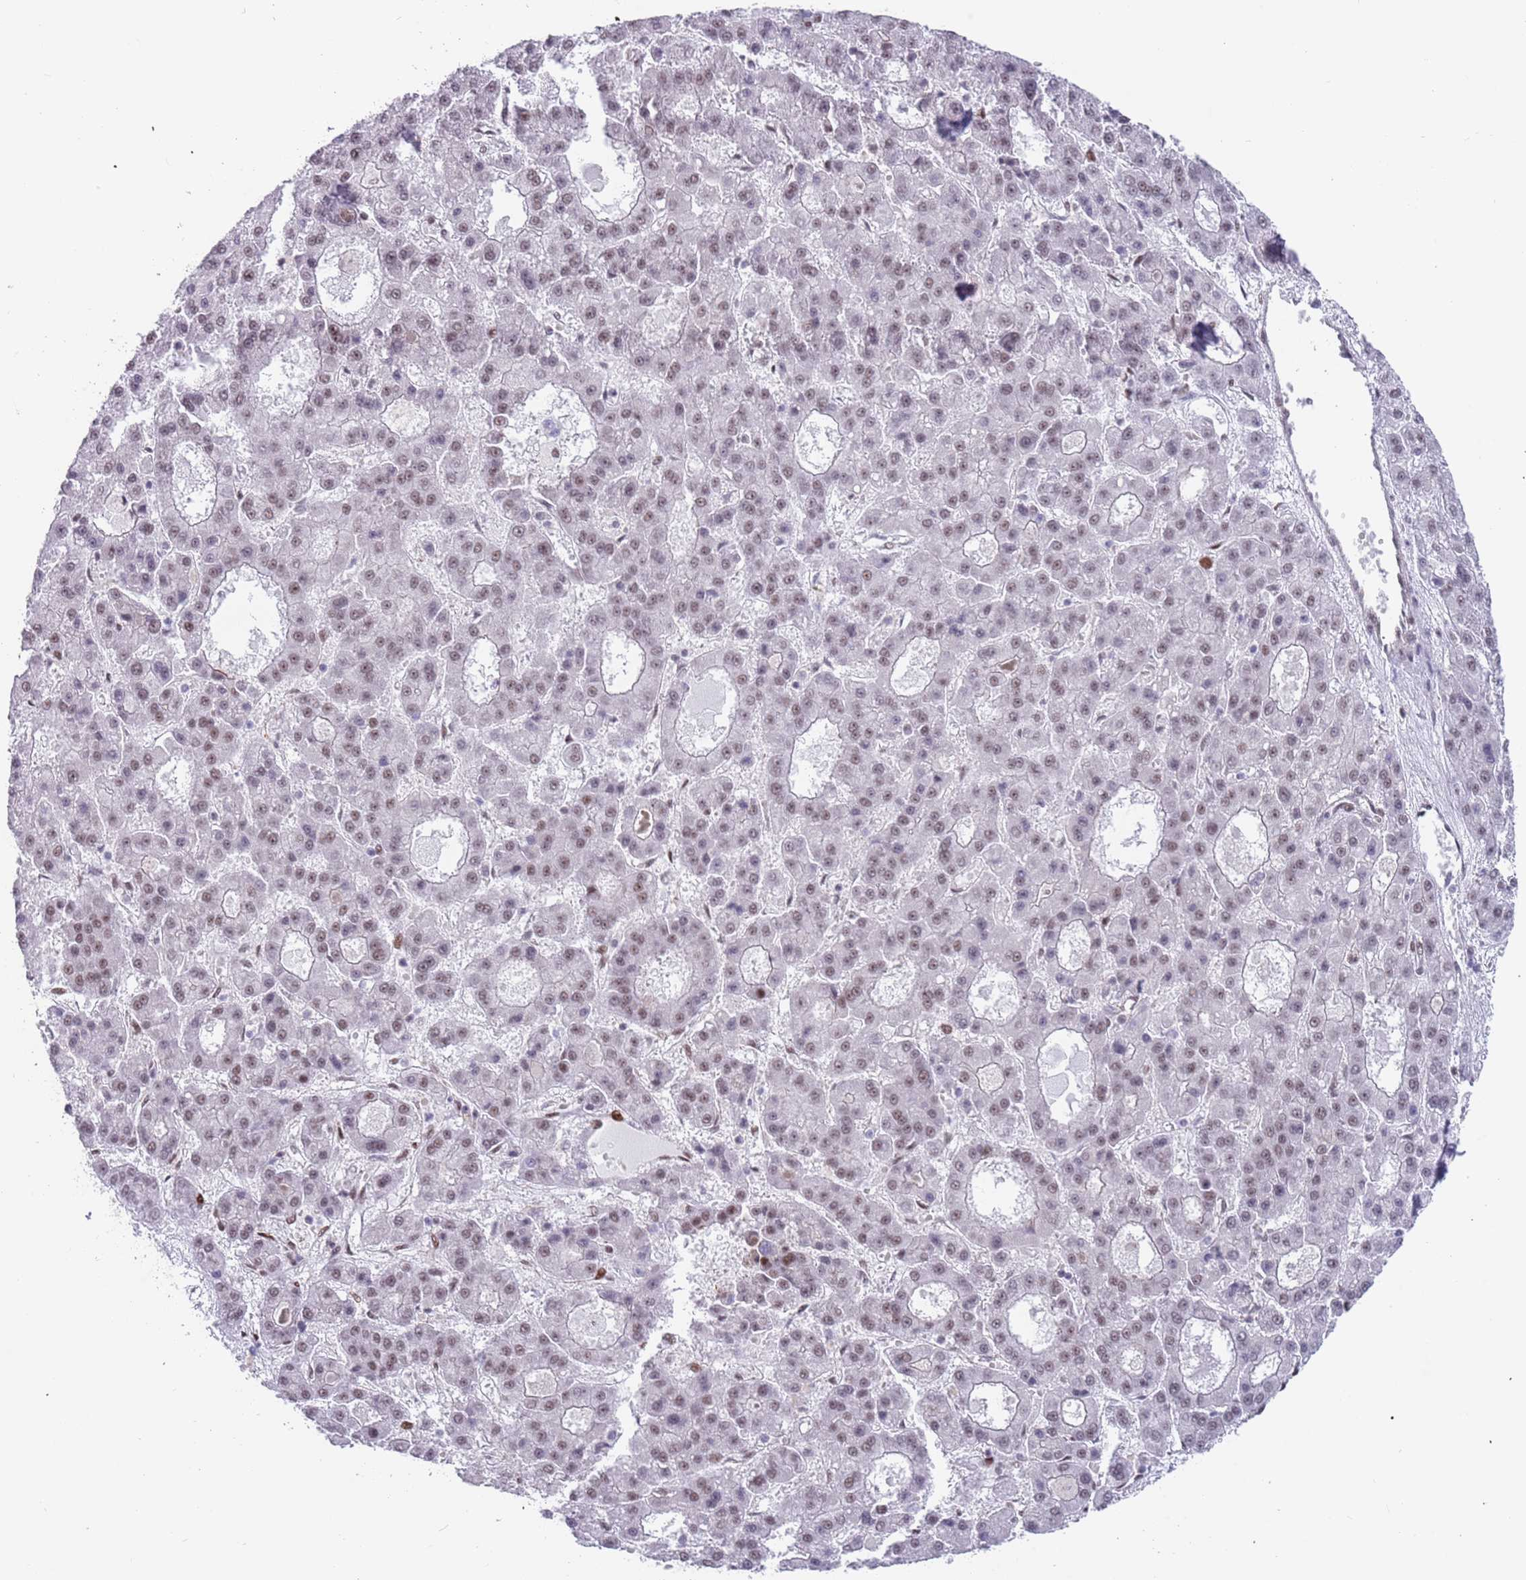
{"staining": {"intensity": "weak", "quantity": ">75%", "location": "nuclear"}, "tissue": "liver cancer", "cell_type": "Tumor cells", "image_type": "cancer", "snomed": [{"axis": "morphology", "description": "Carcinoma, Hepatocellular, NOS"}, {"axis": "topography", "description": "Liver"}], "caption": "A brown stain shows weak nuclear staining of a protein in liver hepatocellular carcinoma tumor cells.", "gene": "LRMDA", "patient": {"sex": "male", "age": 70}}